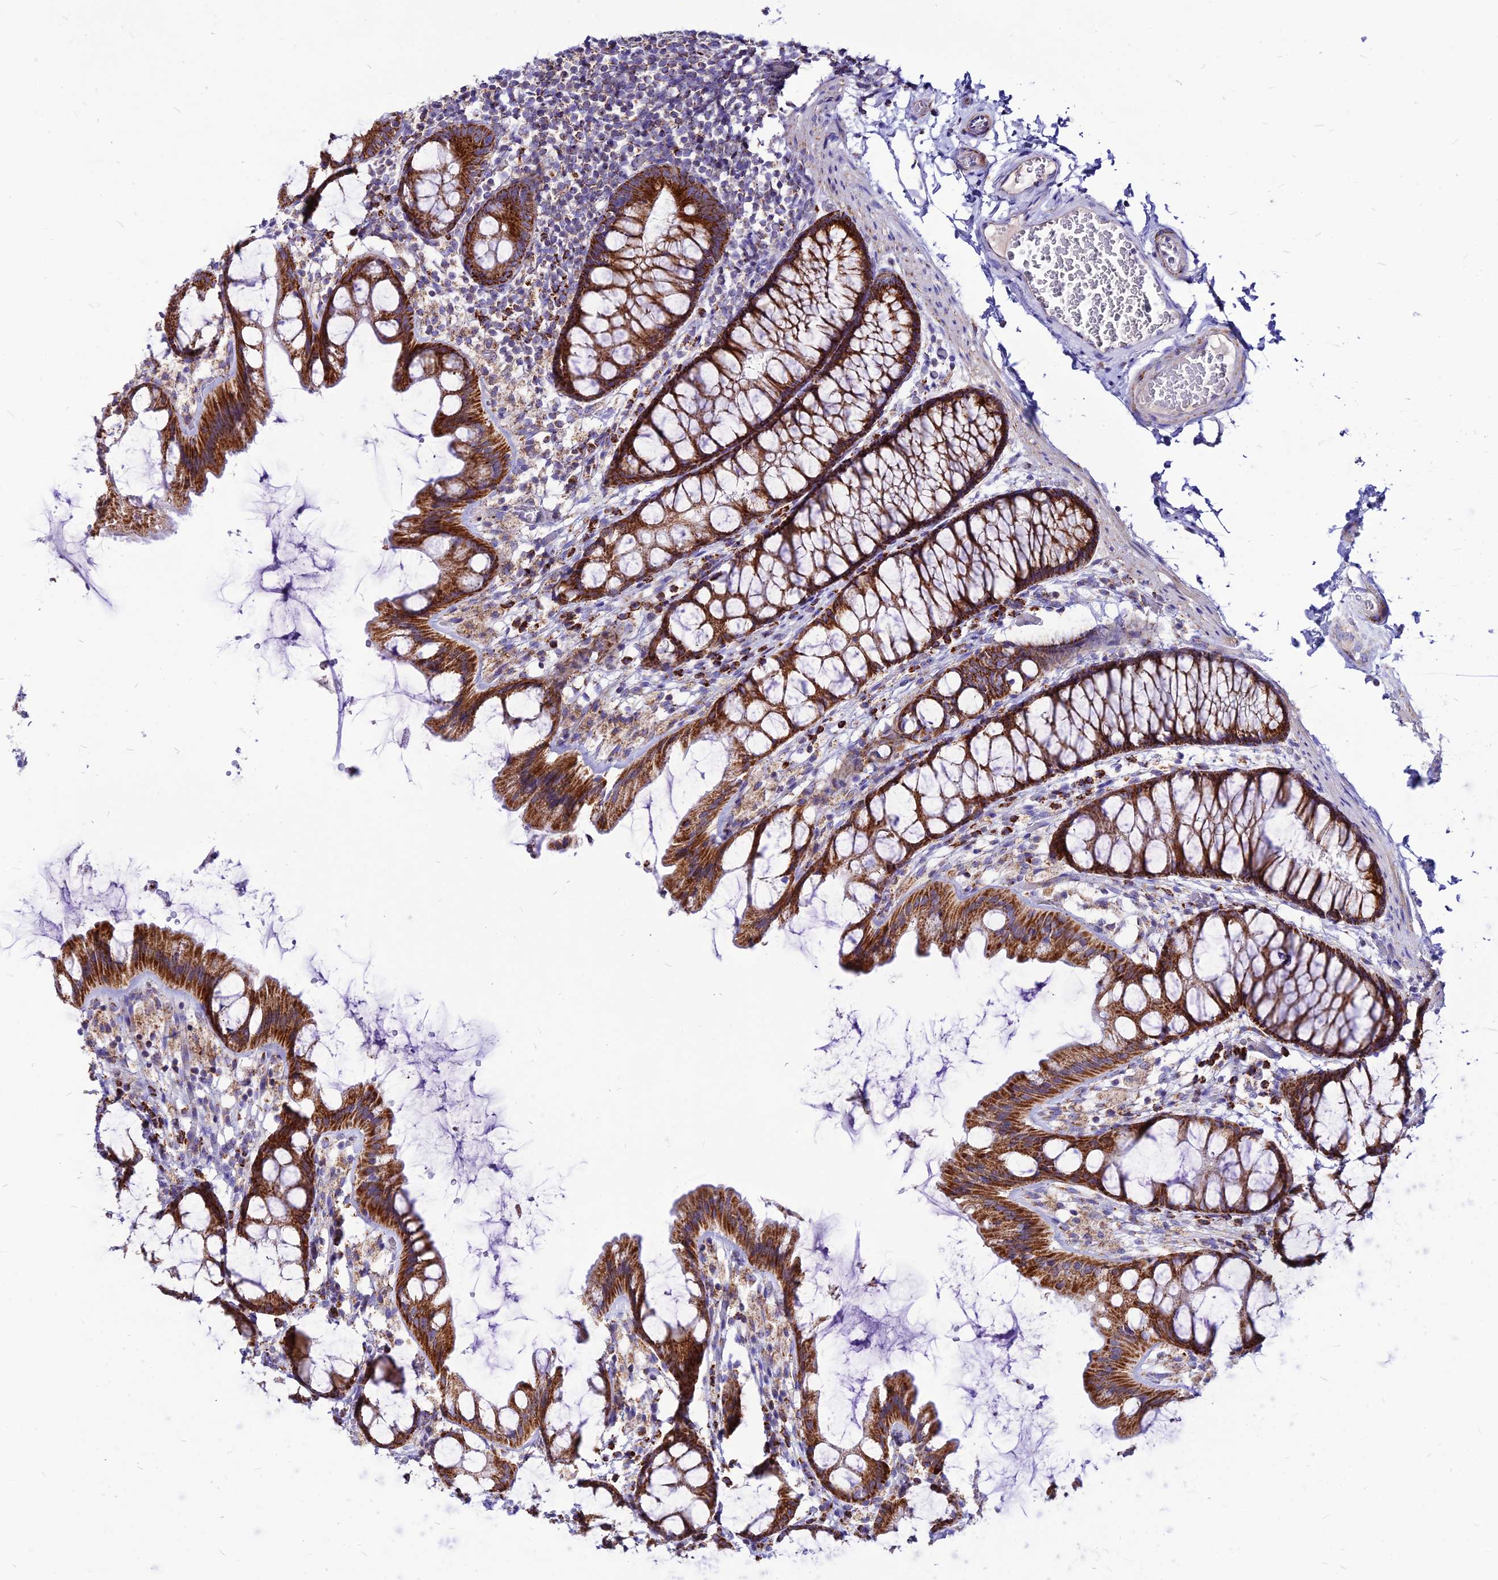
{"staining": {"intensity": "moderate", "quantity": ">75%", "location": "cytoplasmic/membranous"}, "tissue": "colon", "cell_type": "Endothelial cells", "image_type": "normal", "snomed": [{"axis": "morphology", "description": "Normal tissue, NOS"}, {"axis": "topography", "description": "Colon"}], "caption": "Immunohistochemistry (DAB) staining of unremarkable human colon exhibits moderate cytoplasmic/membranous protein staining in about >75% of endothelial cells.", "gene": "ECI1", "patient": {"sex": "male", "age": 47}}